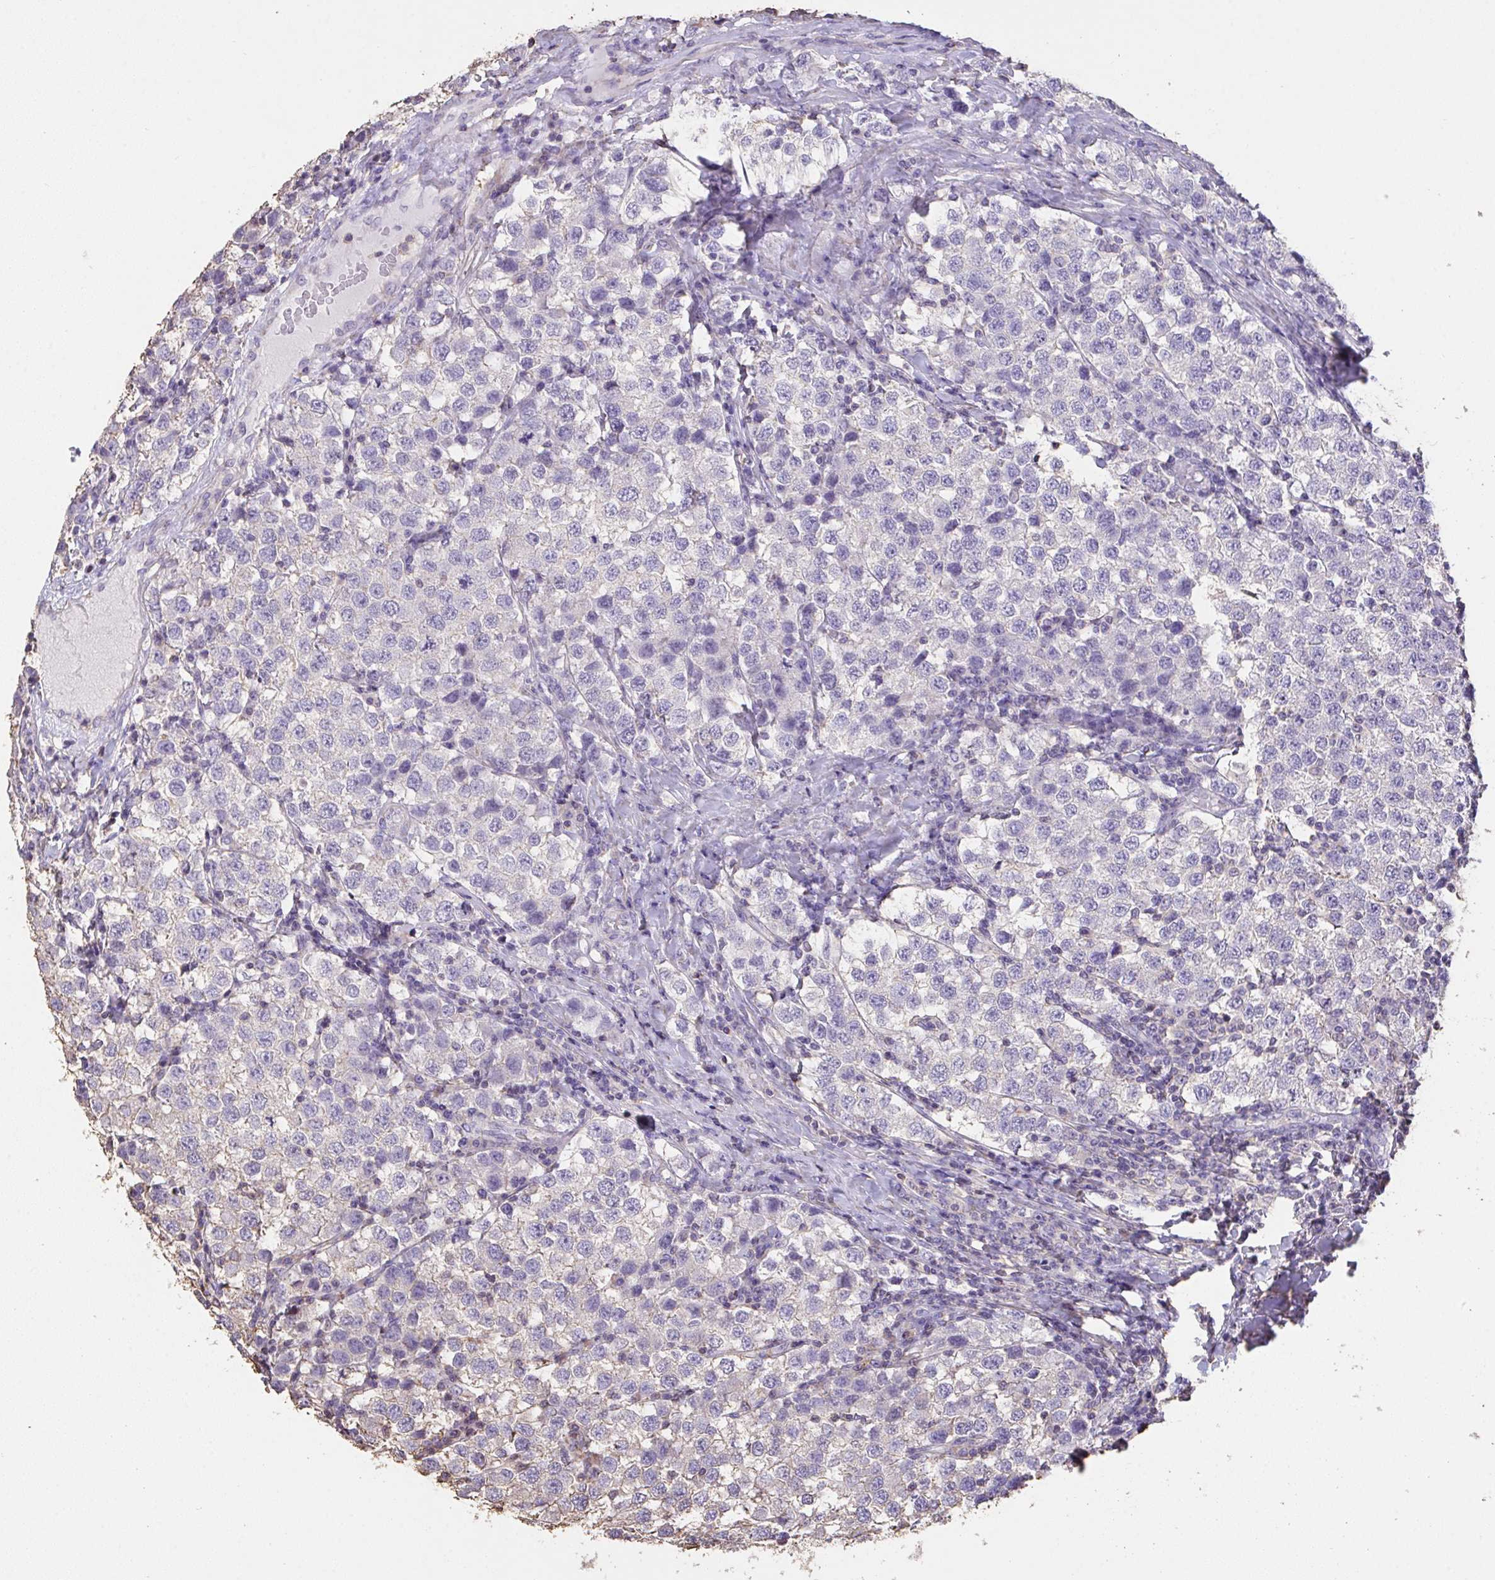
{"staining": {"intensity": "negative", "quantity": "none", "location": "none"}, "tissue": "testis cancer", "cell_type": "Tumor cells", "image_type": "cancer", "snomed": [{"axis": "morphology", "description": "Seminoma, NOS"}, {"axis": "topography", "description": "Testis"}], "caption": "An image of testis cancer stained for a protein displays no brown staining in tumor cells. (DAB immunohistochemistry (IHC) with hematoxylin counter stain).", "gene": "IL23R", "patient": {"sex": "male", "age": 34}}